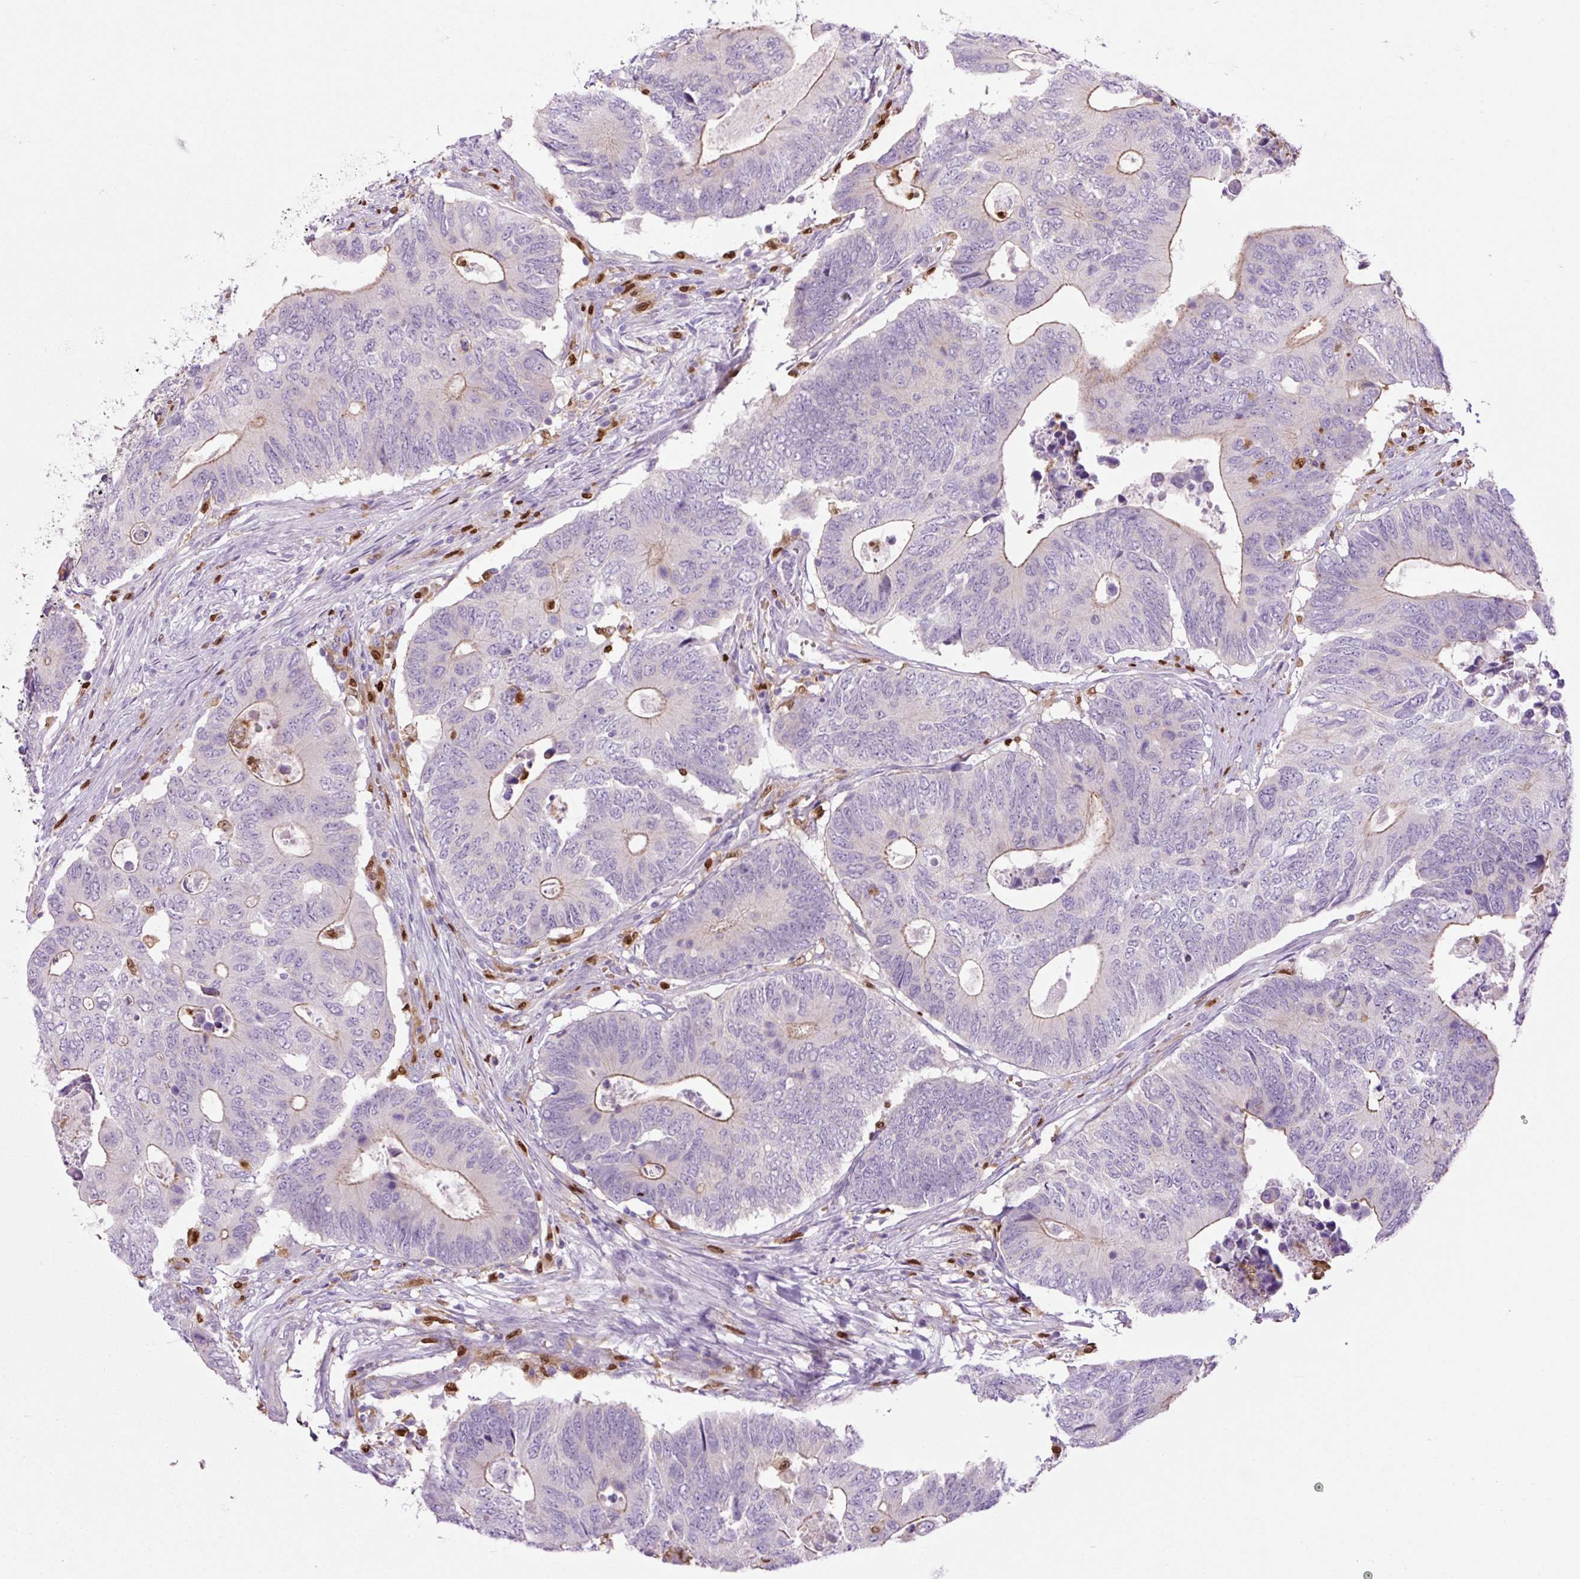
{"staining": {"intensity": "weak", "quantity": "<25%", "location": "cytoplasmic/membranous"}, "tissue": "colorectal cancer", "cell_type": "Tumor cells", "image_type": "cancer", "snomed": [{"axis": "morphology", "description": "Adenocarcinoma, NOS"}, {"axis": "topography", "description": "Colon"}], "caption": "Tumor cells show no significant positivity in colorectal cancer.", "gene": "SPI1", "patient": {"sex": "male", "age": 87}}